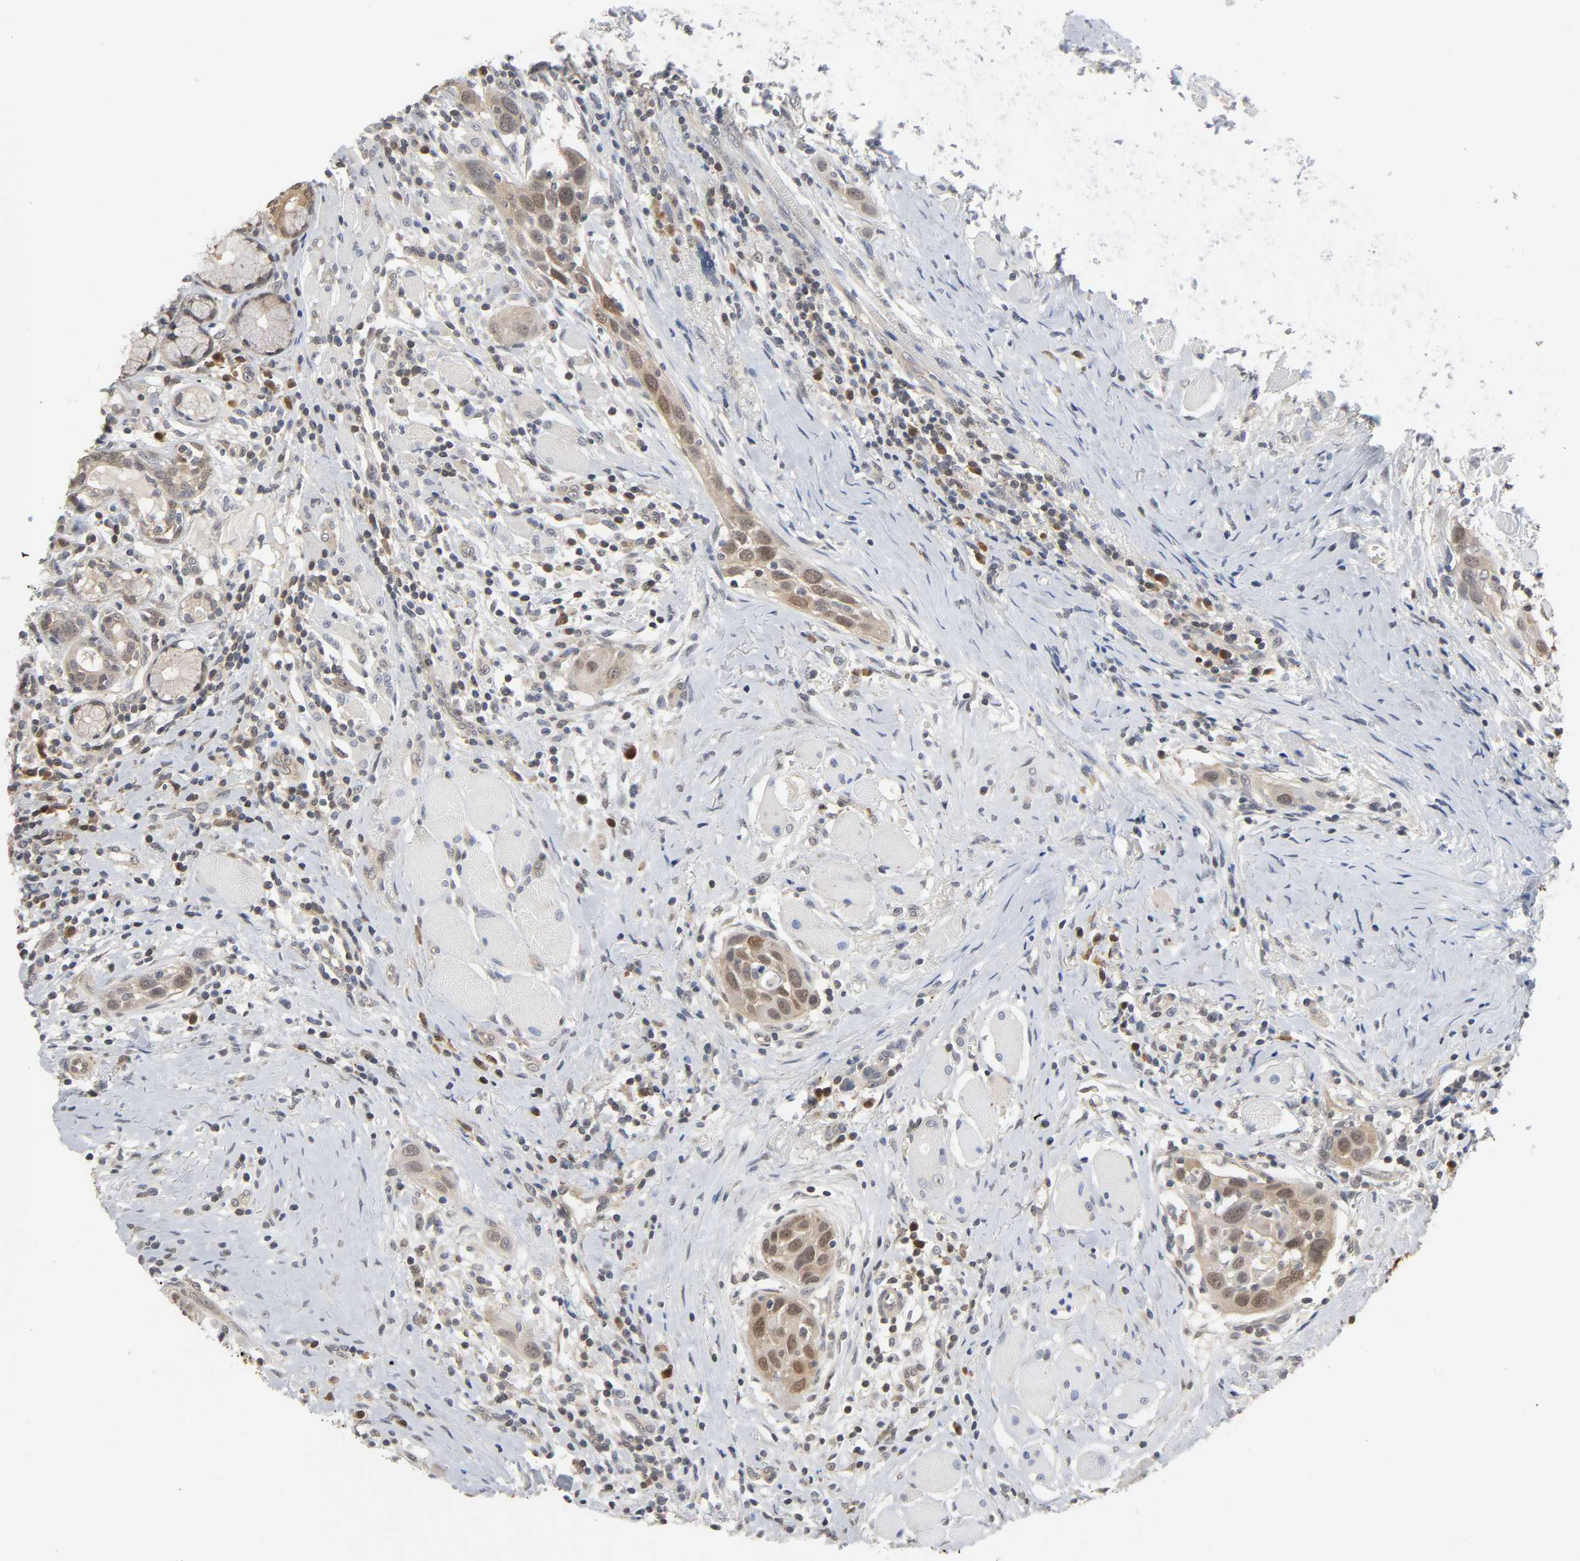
{"staining": {"intensity": "weak", "quantity": ">75%", "location": "cytoplasmic/membranous,nuclear"}, "tissue": "head and neck cancer", "cell_type": "Tumor cells", "image_type": "cancer", "snomed": [{"axis": "morphology", "description": "Squamous cell carcinoma, NOS"}, {"axis": "topography", "description": "Oral tissue"}, {"axis": "topography", "description": "Head-Neck"}], "caption": "Human squamous cell carcinoma (head and neck) stained with a brown dye shows weak cytoplasmic/membranous and nuclear positive staining in about >75% of tumor cells.", "gene": "MIF", "patient": {"sex": "female", "age": 50}}